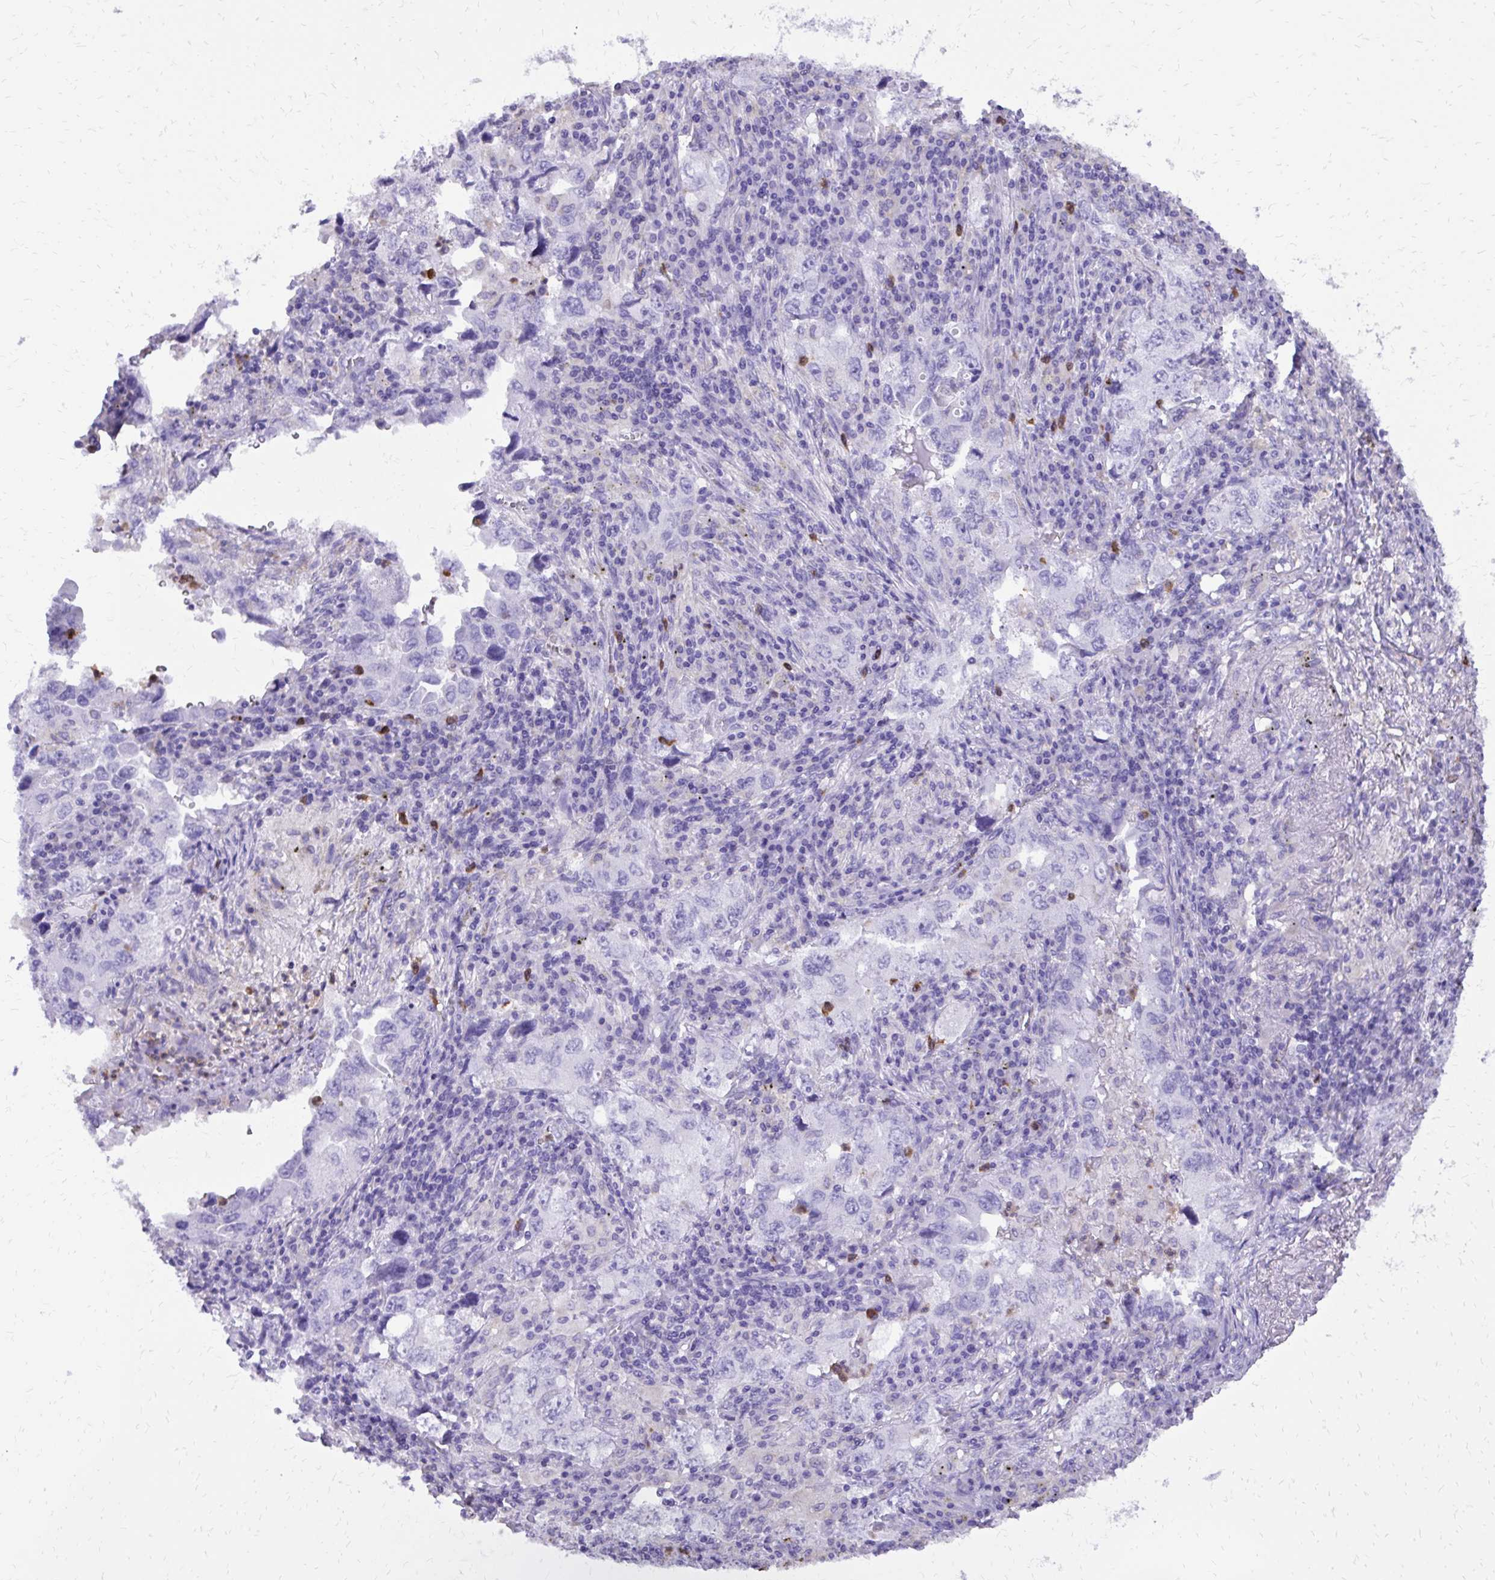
{"staining": {"intensity": "negative", "quantity": "none", "location": "none"}, "tissue": "lung cancer", "cell_type": "Tumor cells", "image_type": "cancer", "snomed": [{"axis": "morphology", "description": "Adenocarcinoma, NOS"}, {"axis": "topography", "description": "Lung"}], "caption": "An IHC micrograph of lung adenocarcinoma is shown. There is no staining in tumor cells of lung adenocarcinoma. The staining is performed using DAB (3,3'-diaminobenzidine) brown chromogen with nuclei counter-stained in using hematoxylin.", "gene": "CAT", "patient": {"sex": "female", "age": 57}}